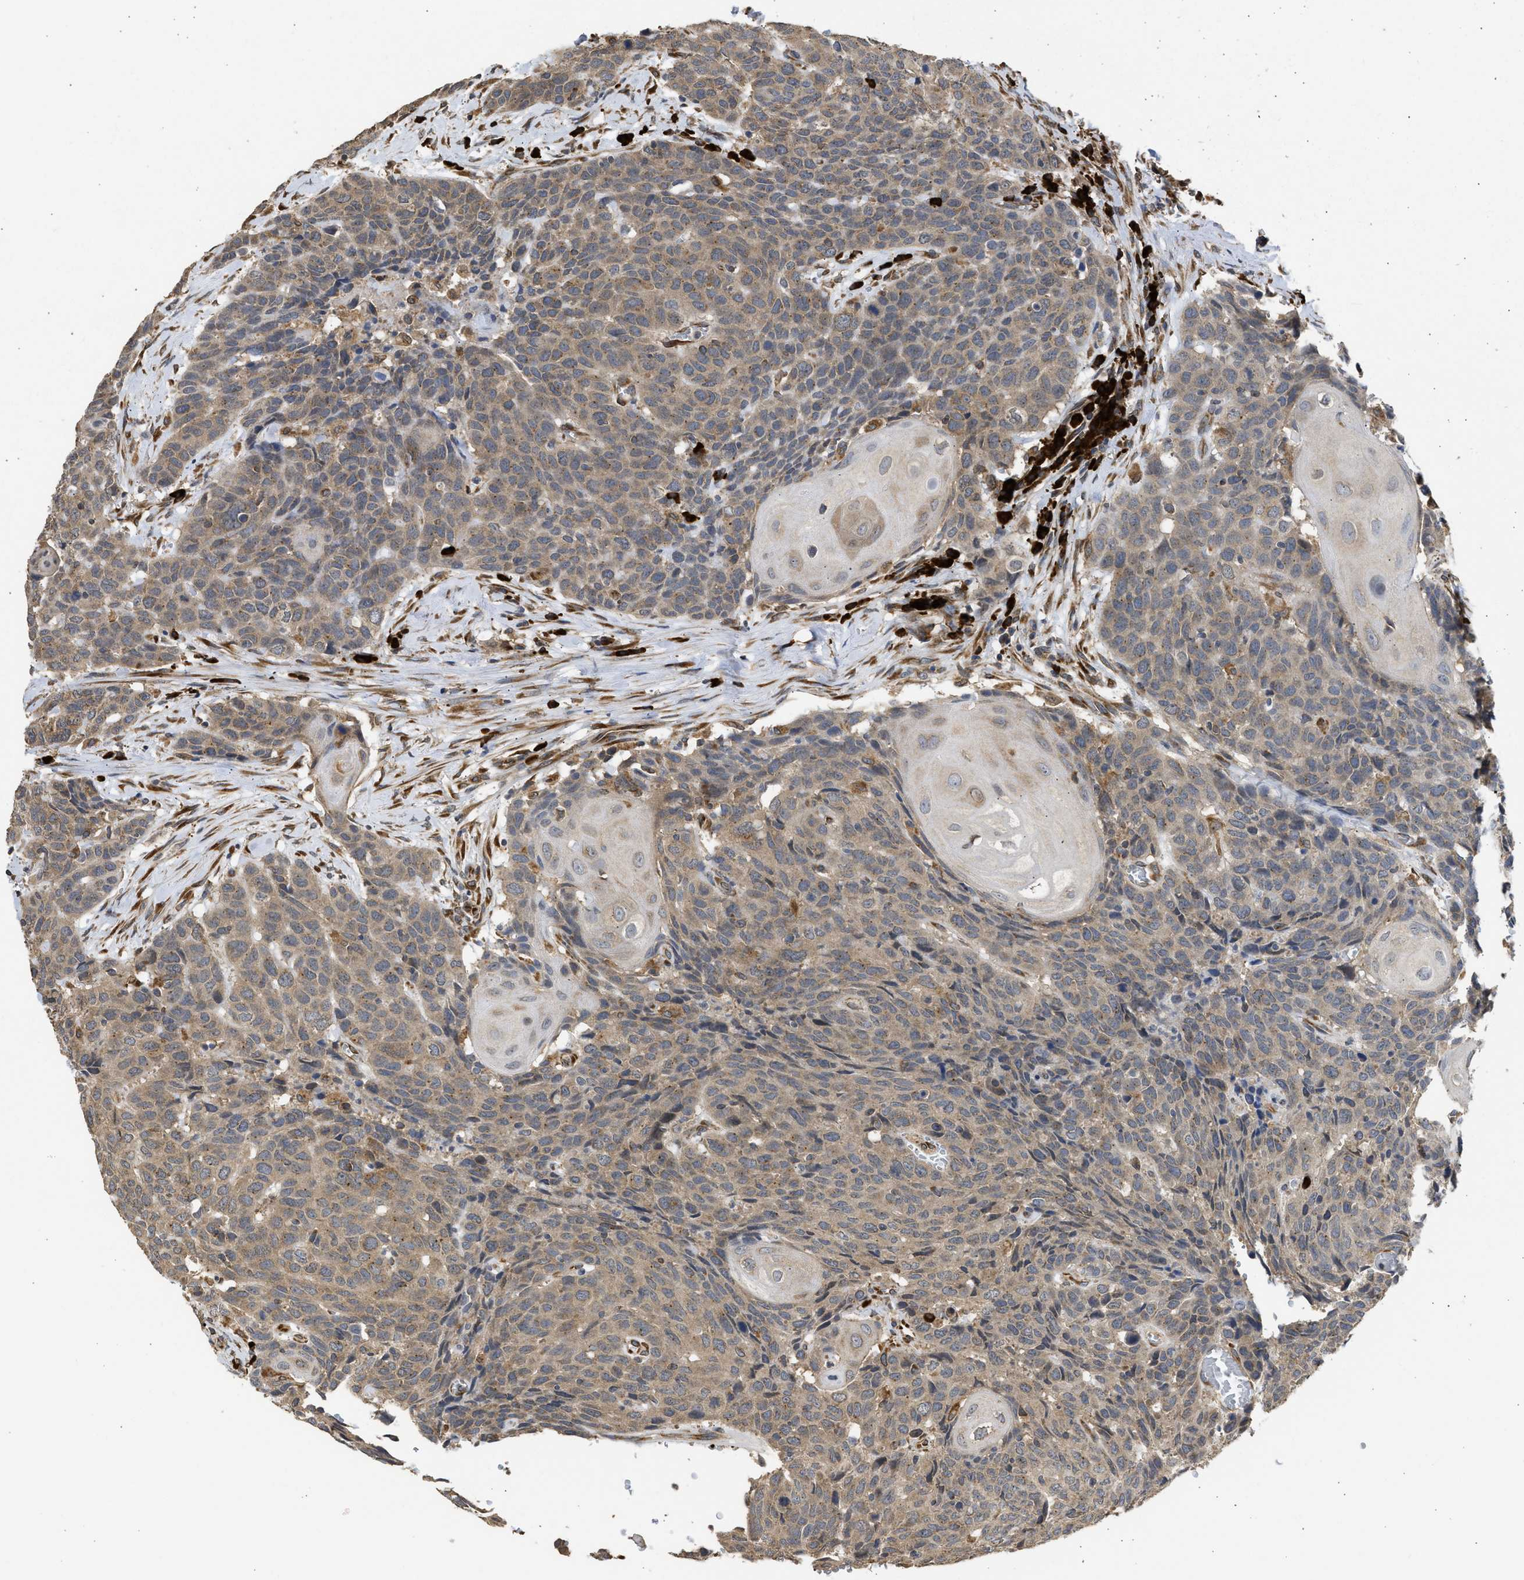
{"staining": {"intensity": "moderate", "quantity": ">75%", "location": "cytoplasmic/membranous"}, "tissue": "head and neck cancer", "cell_type": "Tumor cells", "image_type": "cancer", "snomed": [{"axis": "morphology", "description": "Squamous cell carcinoma, NOS"}, {"axis": "topography", "description": "Head-Neck"}], "caption": "A micrograph showing moderate cytoplasmic/membranous expression in approximately >75% of tumor cells in head and neck squamous cell carcinoma, as visualized by brown immunohistochemical staining.", "gene": "DNAJC1", "patient": {"sex": "male", "age": 66}}